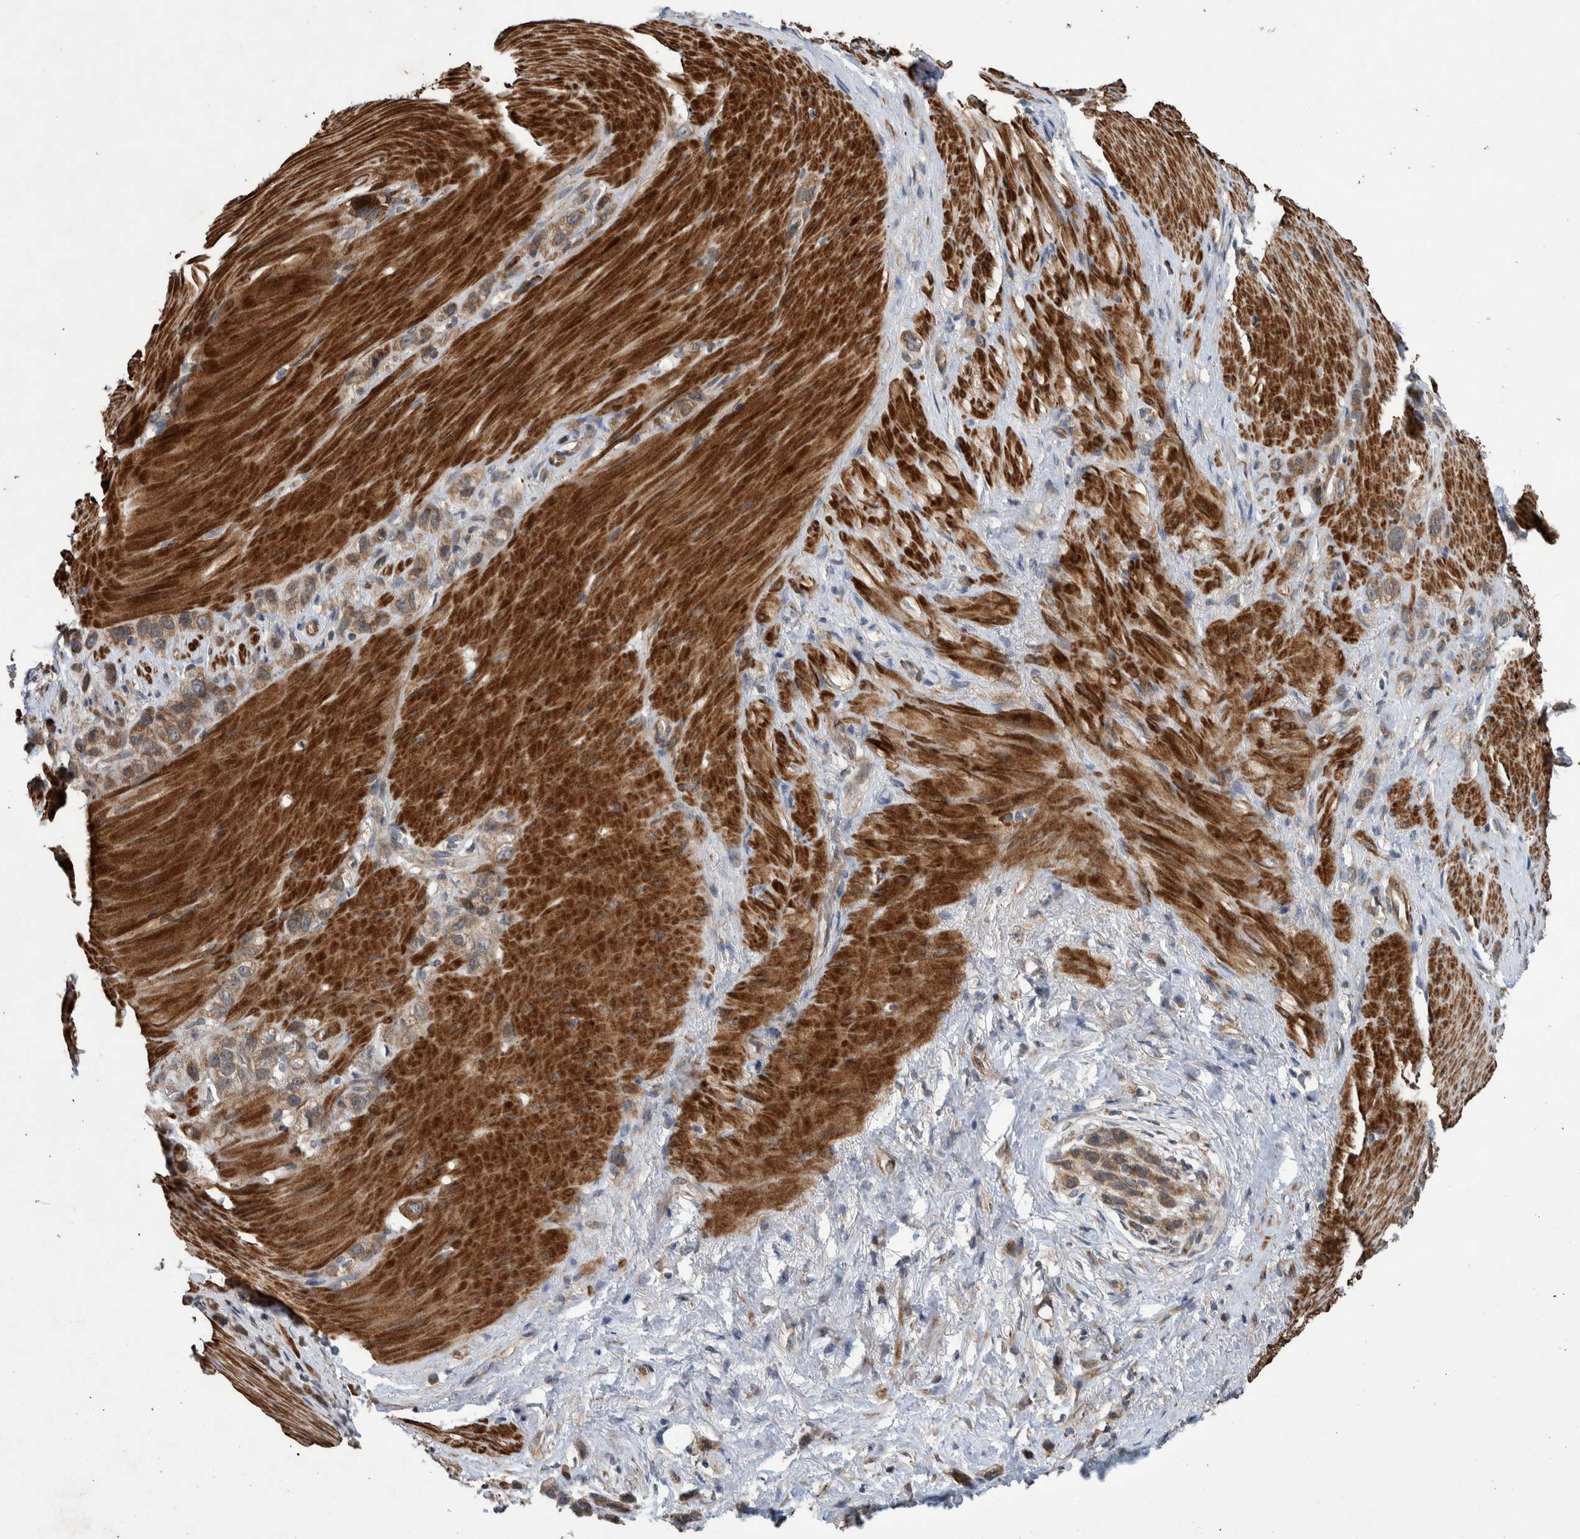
{"staining": {"intensity": "weak", "quantity": ">75%", "location": "cytoplasmic/membranous"}, "tissue": "stomach cancer", "cell_type": "Tumor cells", "image_type": "cancer", "snomed": [{"axis": "morphology", "description": "Normal tissue, NOS"}, {"axis": "morphology", "description": "Adenocarcinoma, NOS"}, {"axis": "morphology", "description": "Adenocarcinoma, High grade"}, {"axis": "topography", "description": "Stomach, upper"}, {"axis": "topography", "description": "Stomach"}], "caption": "Protein expression analysis of human stomach cancer reveals weak cytoplasmic/membranous expression in approximately >75% of tumor cells.", "gene": "B3GNTL1", "patient": {"sex": "female", "age": 65}}